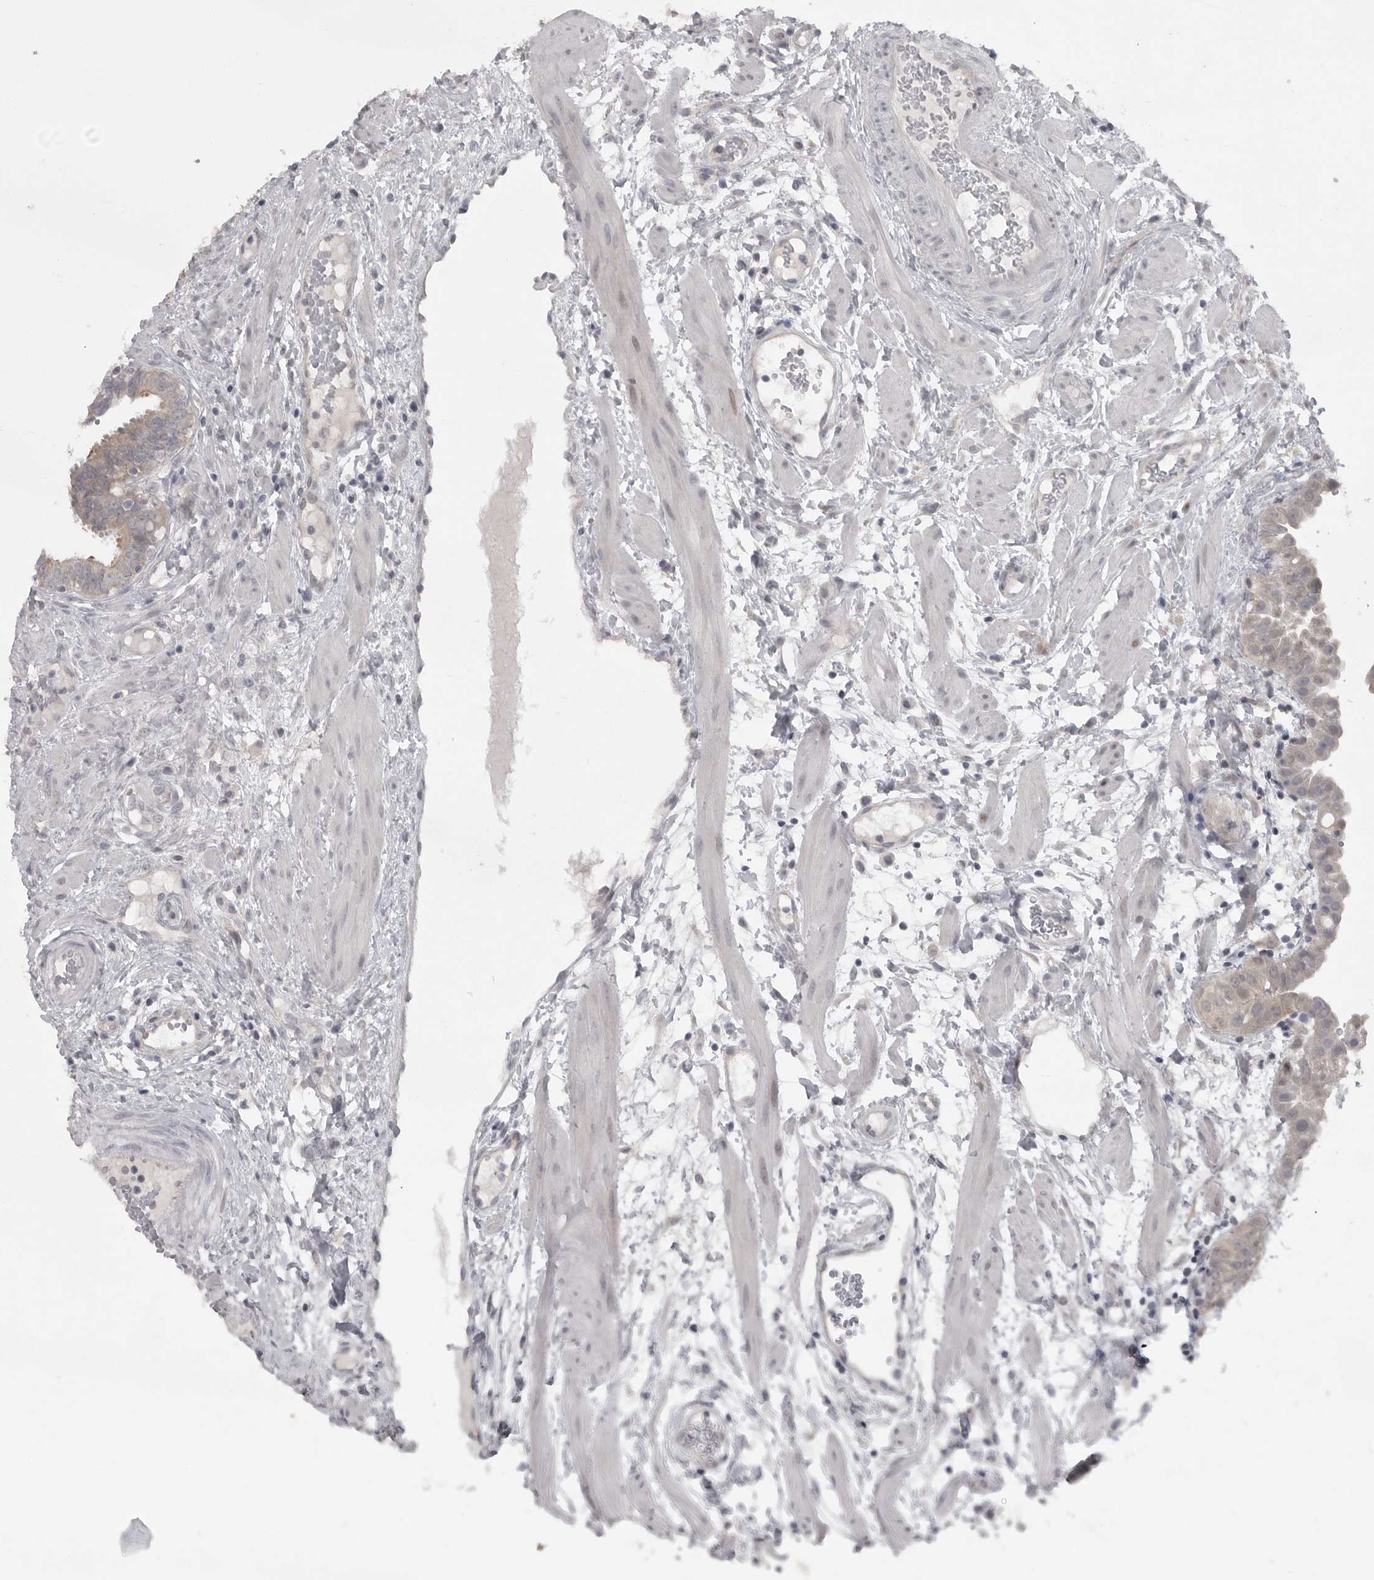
{"staining": {"intensity": "weak", "quantity": ">75%", "location": "cytoplasmic/membranous"}, "tissue": "fallopian tube", "cell_type": "Glandular cells", "image_type": "normal", "snomed": [{"axis": "morphology", "description": "Normal tissue, NOS"}, {"axis": "topography", "description": "Fallopian tube"}, {"axis": "topography", "description": "Placenta"}], "caption": "High-magnification brightfield microscopy of unremarkable fallopian tube stained with DAB (3,3'-diaminobenzidine) (brown) and counterstained with hematoxylin (blue). glandular cells exhibit weak cytoplasmic/membranous expression is present in approximately>75% of cells. The staining was performed using DAB (3,3'-diaminobenzidine), with brown indicating positive protein expression. Nuclei are stained blue with hematoxylin.", "gene": "PHF13", "patient": {"sex": "female", "age": 32}}